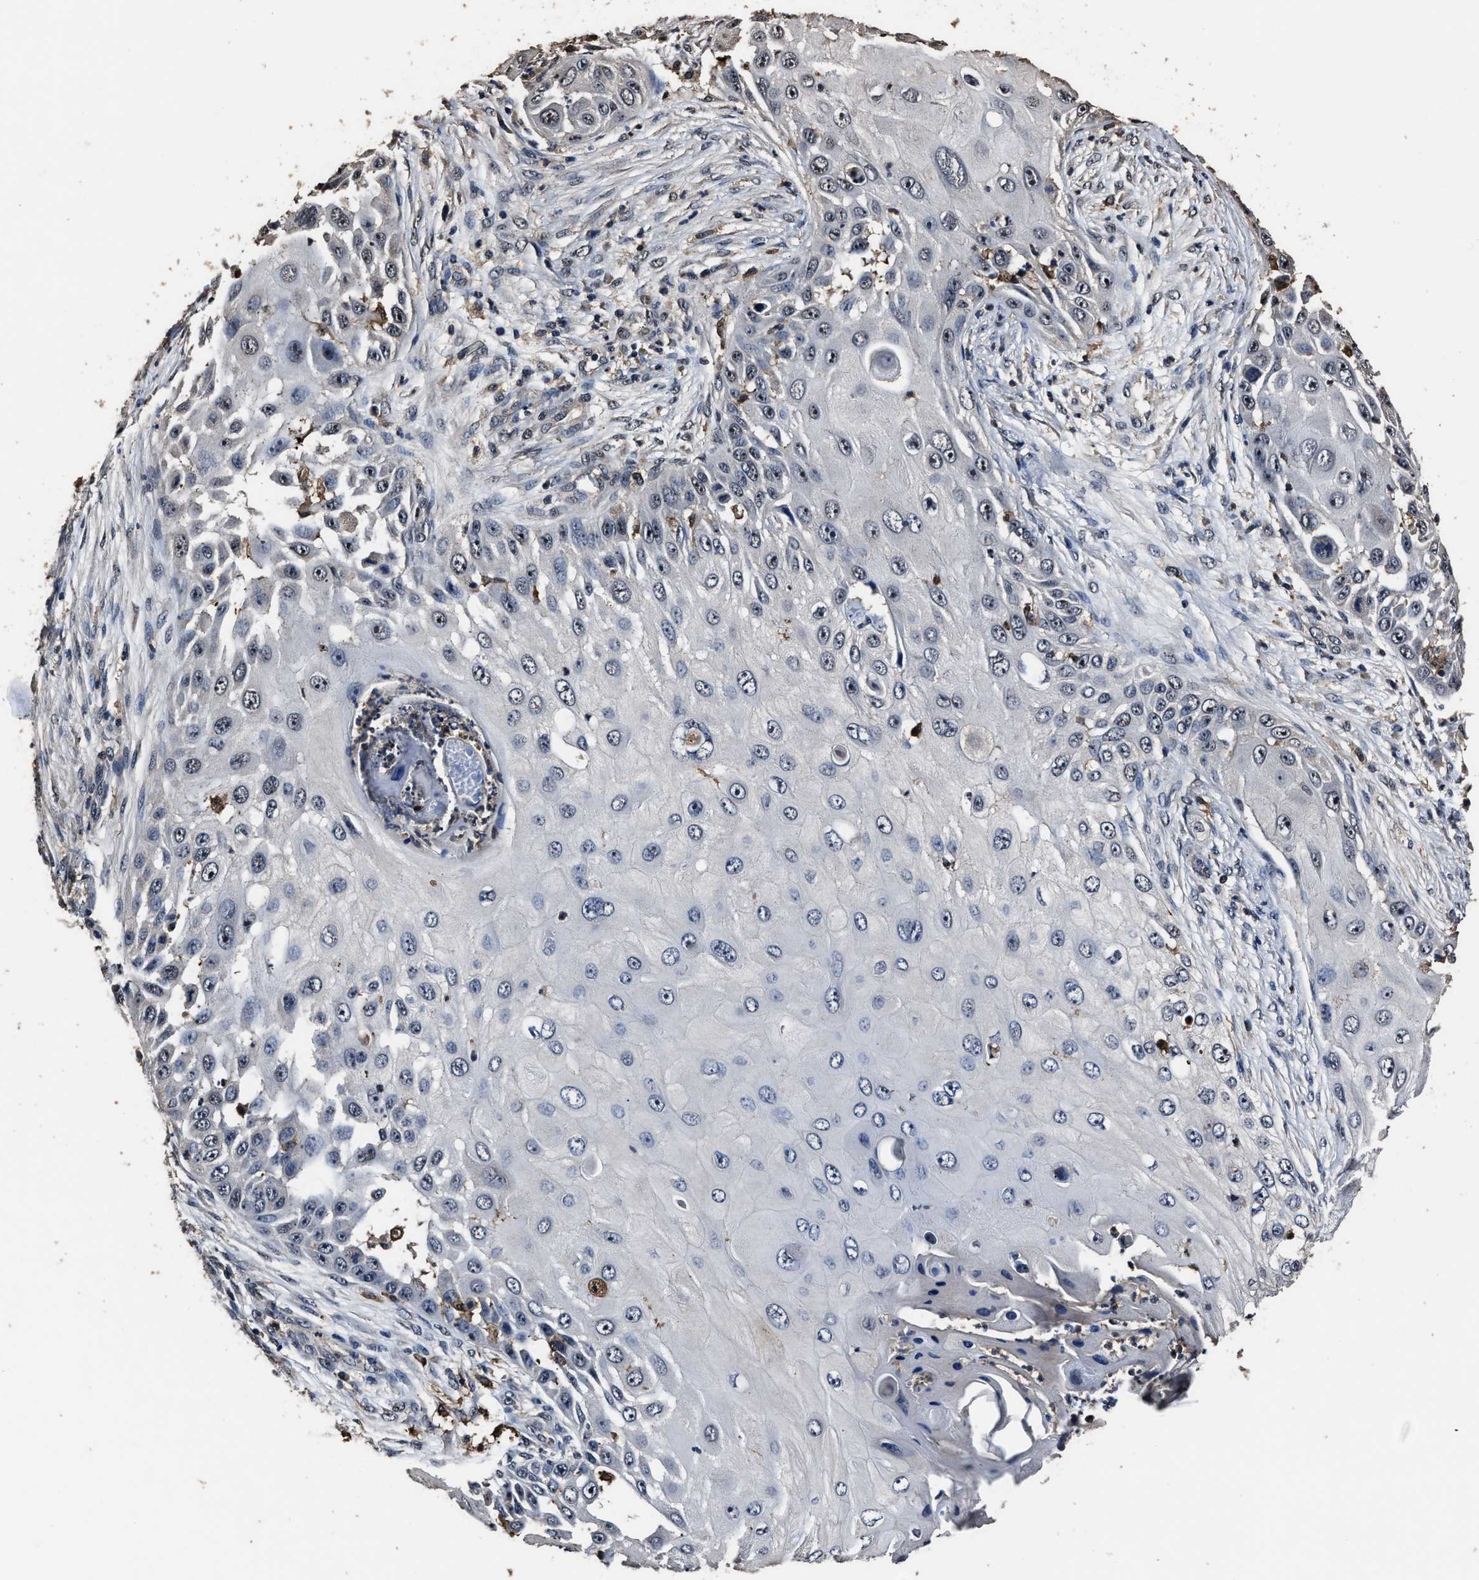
{"staining": {"intensity": "weak", "quantity": "<25%", "location": "nuclear"}, "tissue": "skin cancer", "cell_type": "Tumor cells", "image_type": "cancer", "snomed": [{"axis": "morphology", "description": "Squamous cell carcinoma, NOS"}, {"axis": "topography", "description": "Skin"}], "caption": "This is an immunohistochemistry photomicrograph of skin cancer (squamous cell carcinoma). There is no positivity in tumor cells.", "gene": "RSBN1L", "patient": {"sex": "female", "age": 44}}